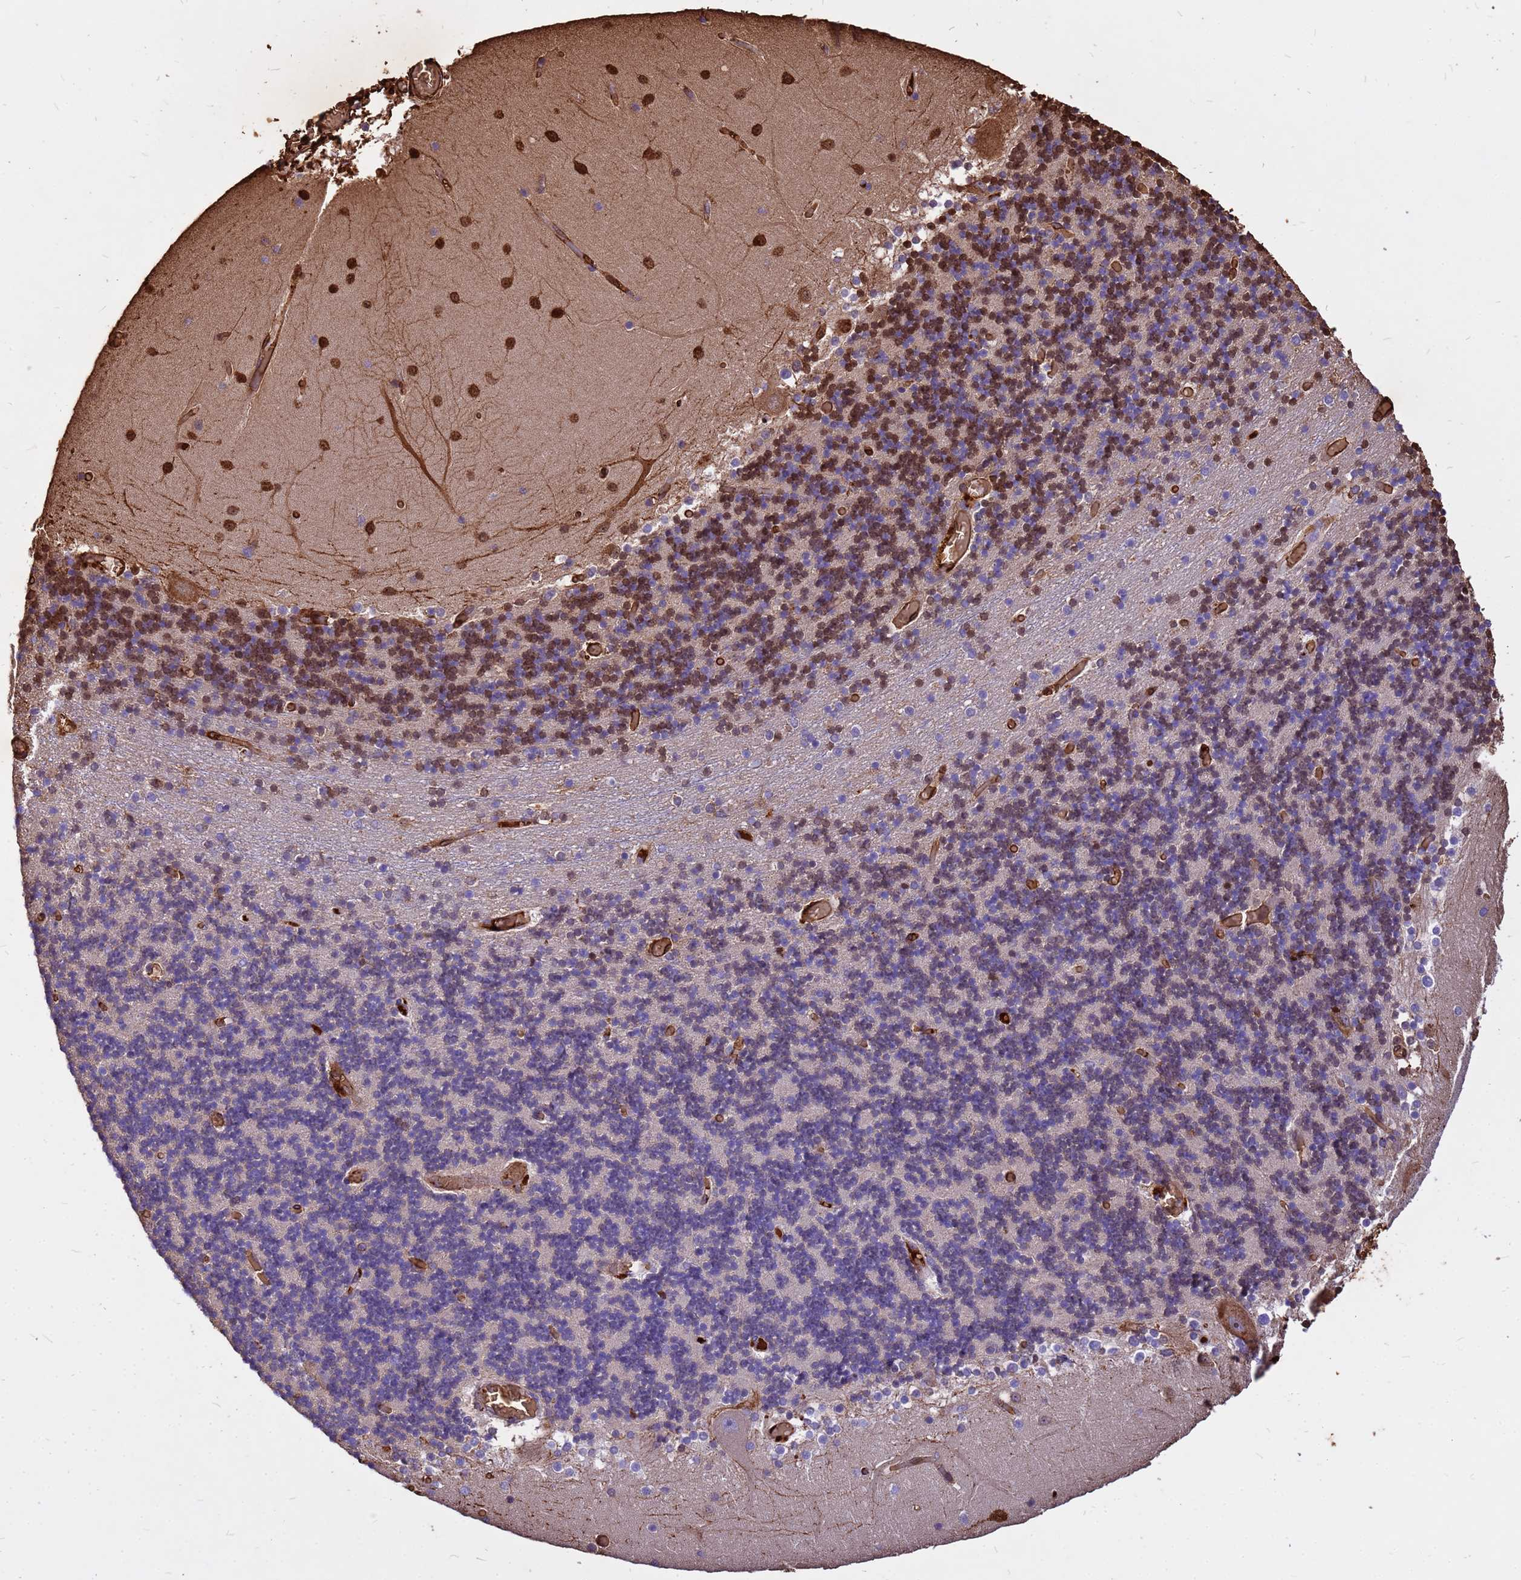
{"staining": {"intensity": "moderate", "quantity": "<25%", "location": "nuclear"}, "tissue": "cerebellum", "cell_type": "Cells in granular layer", "image_type": "normal", "snomed": [{"axis": "morphology", "description": "Normal tissue, NOS"}, {"axis": "topography", "description": "Cerebellum"}], "caption": "Immunohistochemical staining of benign cerebellum exhibits low levels of moderate nuclear expression in approximately <25% of cells in granular layer.", "gene": "HBA1", "patient": {"sex": "female", "age": 28}}